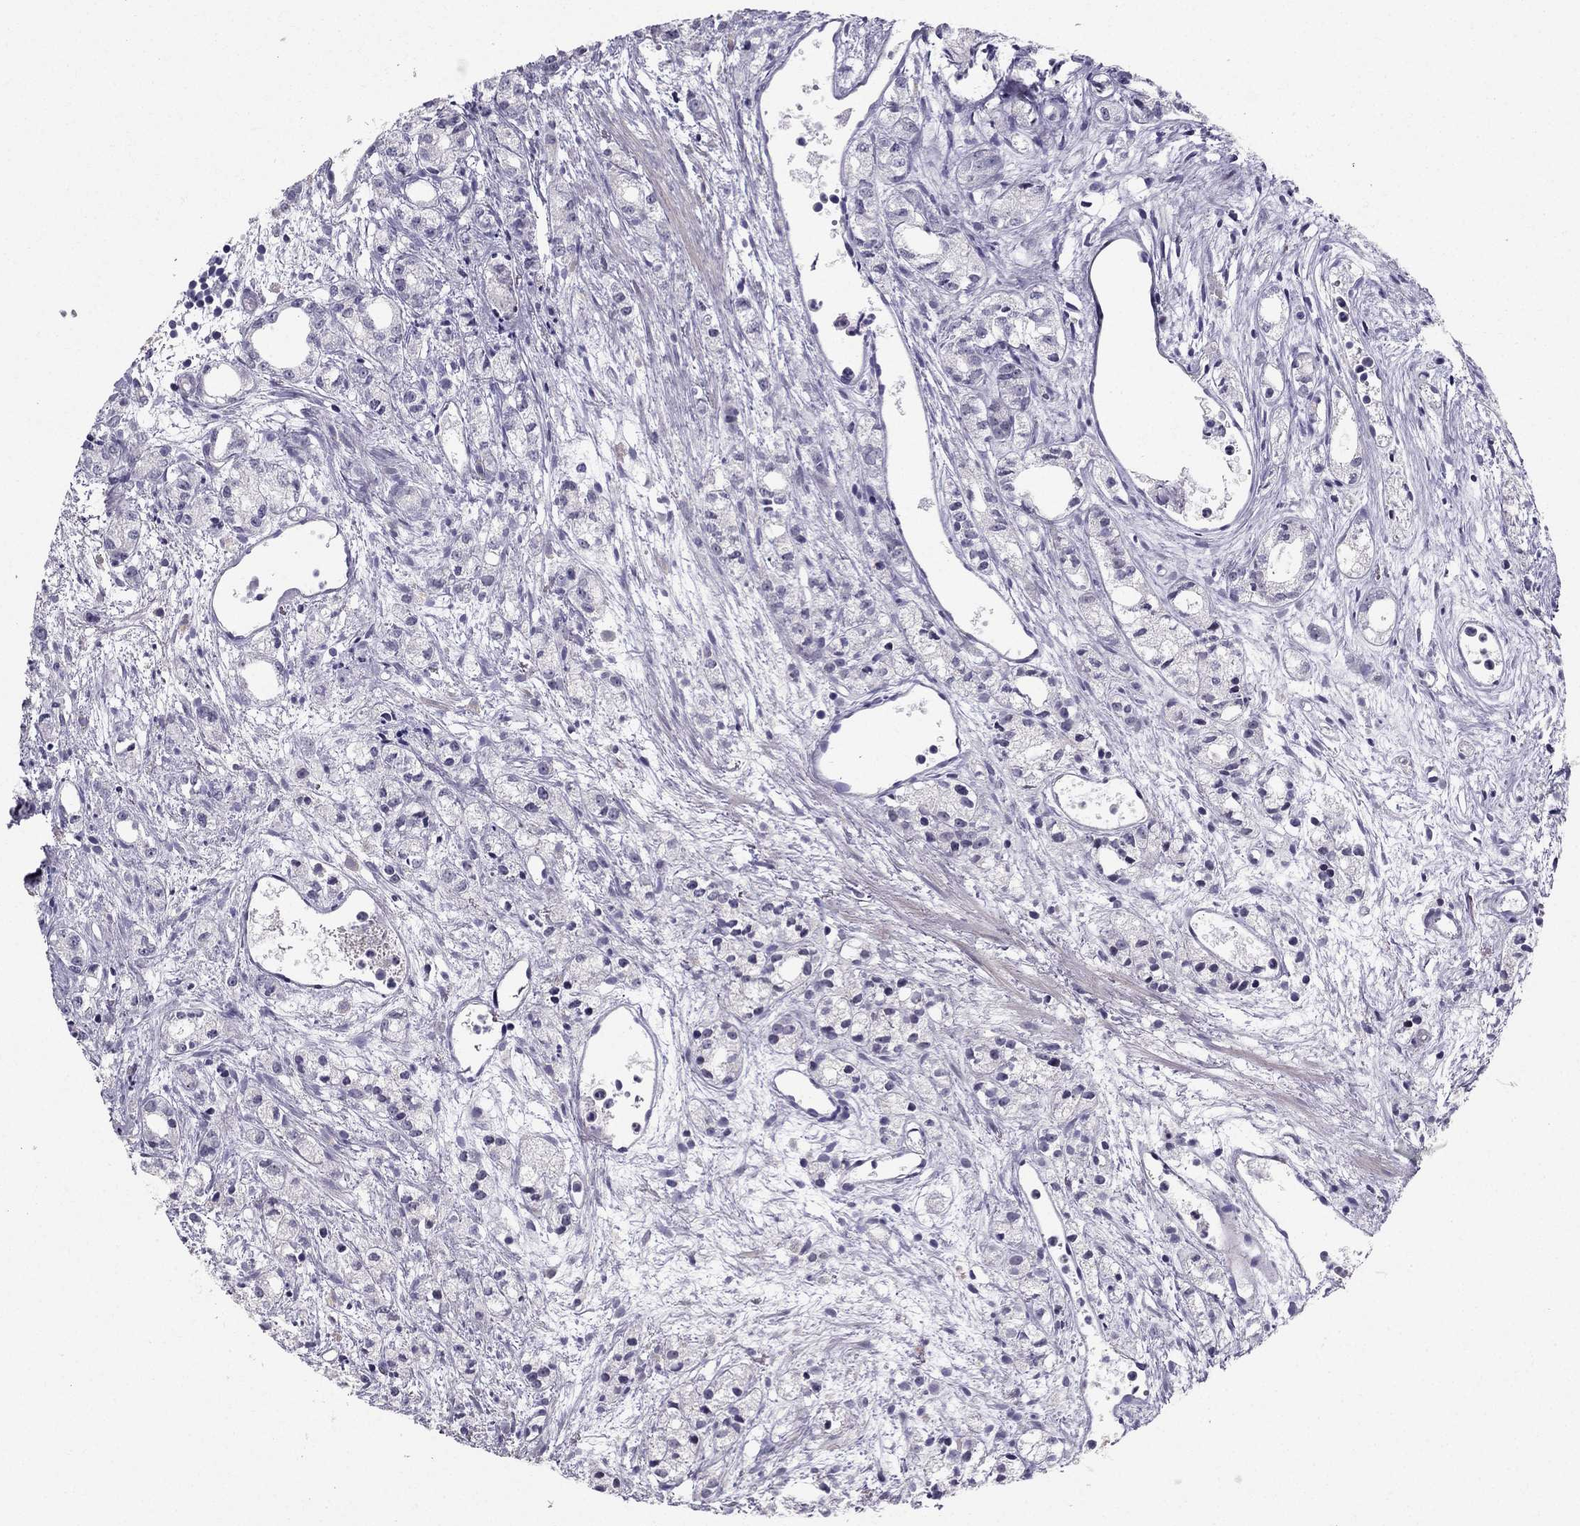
{"staining": {"intensity": "negative", "quantity": "none", "location": "none"}, "tissue": "prostate cancer", "cell_type": "Tumor cells", "image_type": "cancer", "snomed": [{"axis": "morphology", "description": "Adenocarcinoma, Medium grade"}, {"axis": "topography", "description": "Prostate"}], "caption": "There is no significant staining in tumor cells of prostate cancer (medium-grade adenocarcinoma).", "gene": "RPRD2", "patient": {"sex": "male", "age": 74}}